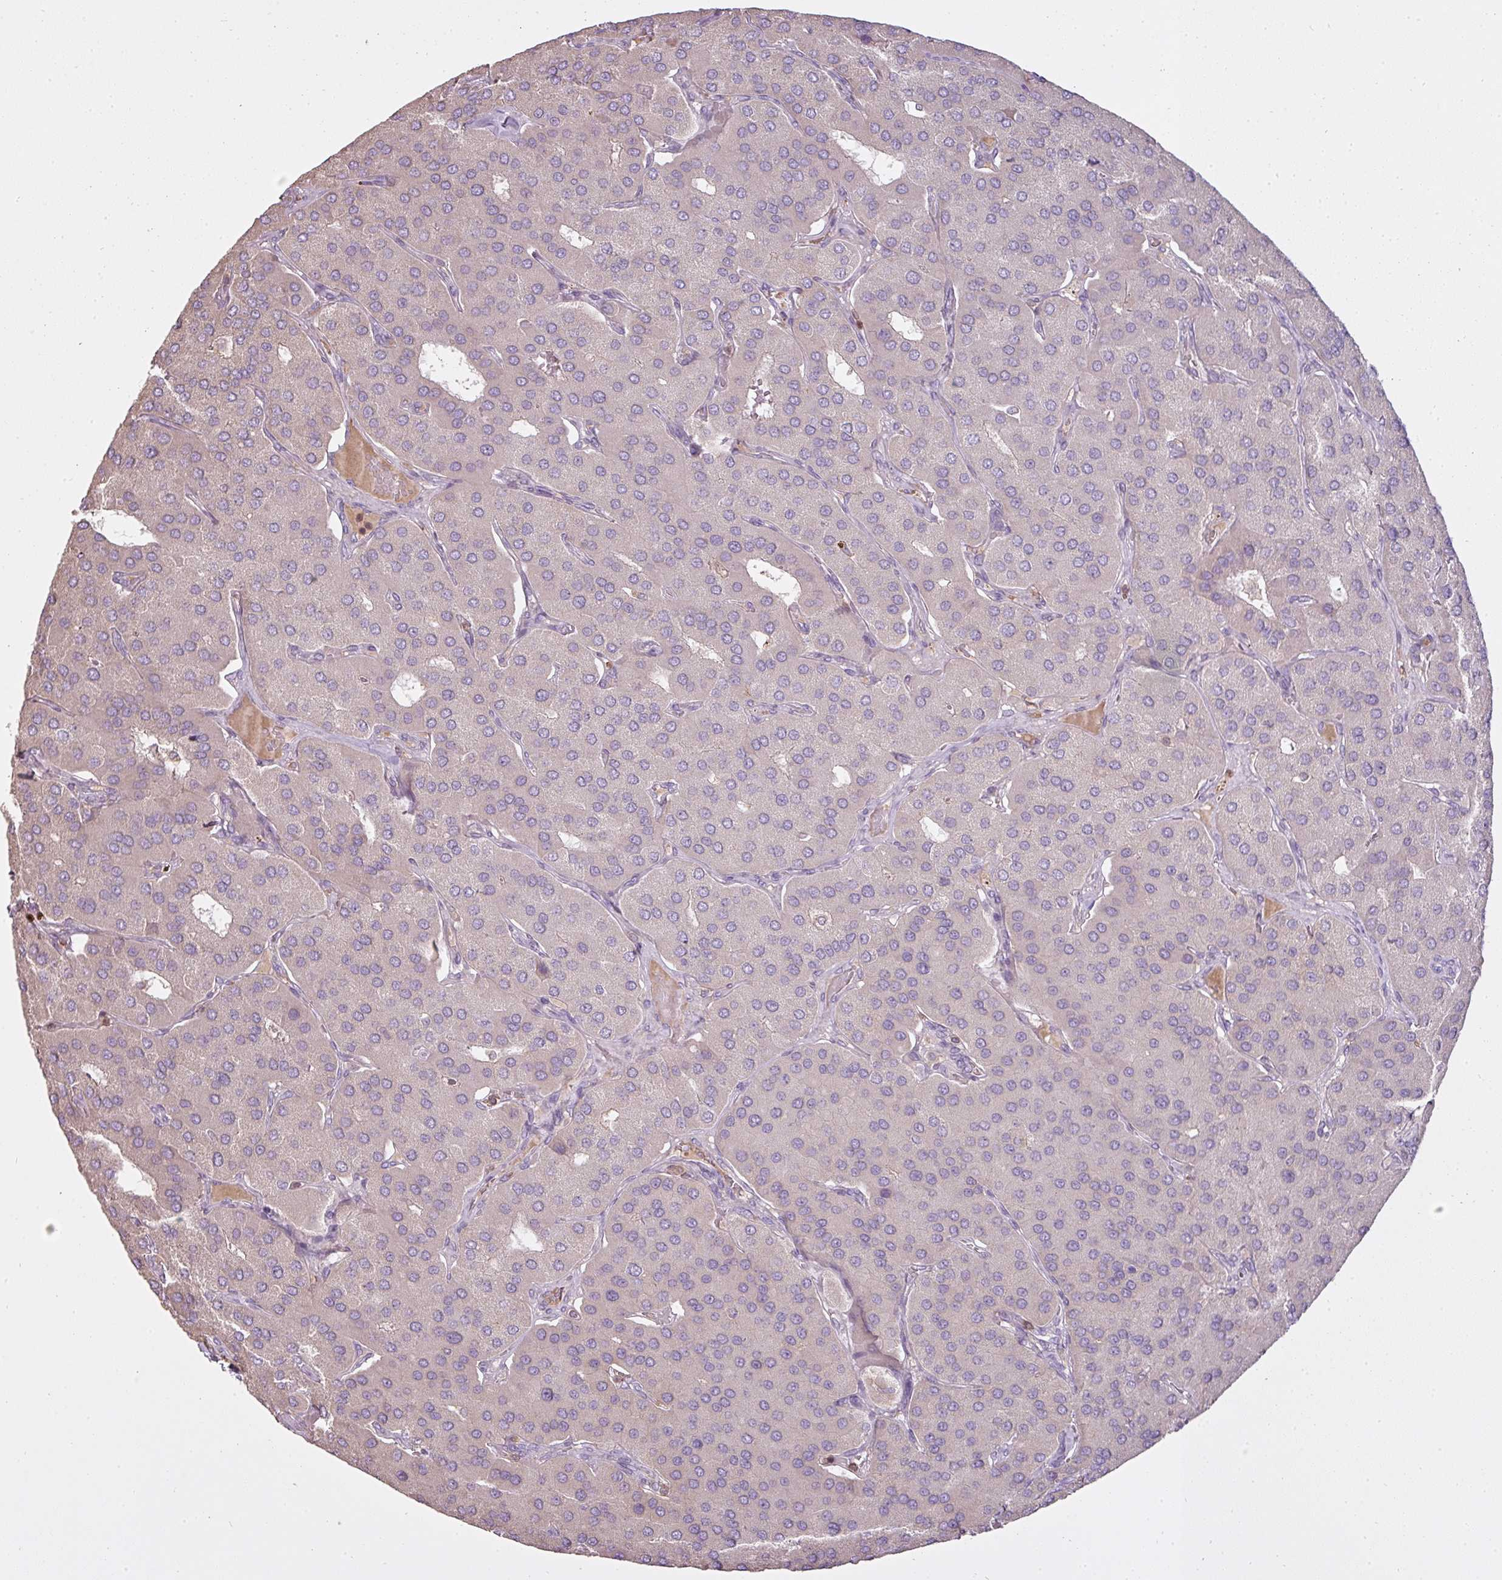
{"staining": {"intensity": "negative", "quantity": "none", "location": "none"}, "tissue": "parathyroid gland", "cell_type": "Glandular cells", "image_type": "normal", "snomed": [{"axis": "morphology", "description": "Normal tissue, NOS"}, {"axis": "morphology", "description": "Adenoma, NOS"}, {"axis": "topography", "description": "Parathyroid gland"}], "caption": "High magnification brightfield microscopy of normal parathyroid gland stained with DAB (3,3'-diaminobenzidine) (brown) and counterstained with hematoxylin (blue): glandular cells show no significant expression. The staining is performed using DAB (3,3'-diaminobenzidine) brown chromogen with nuclei counter-stained in using hematoxylin.", "gene": "STK4", "patient": {"sex": "female", "age": 86}}